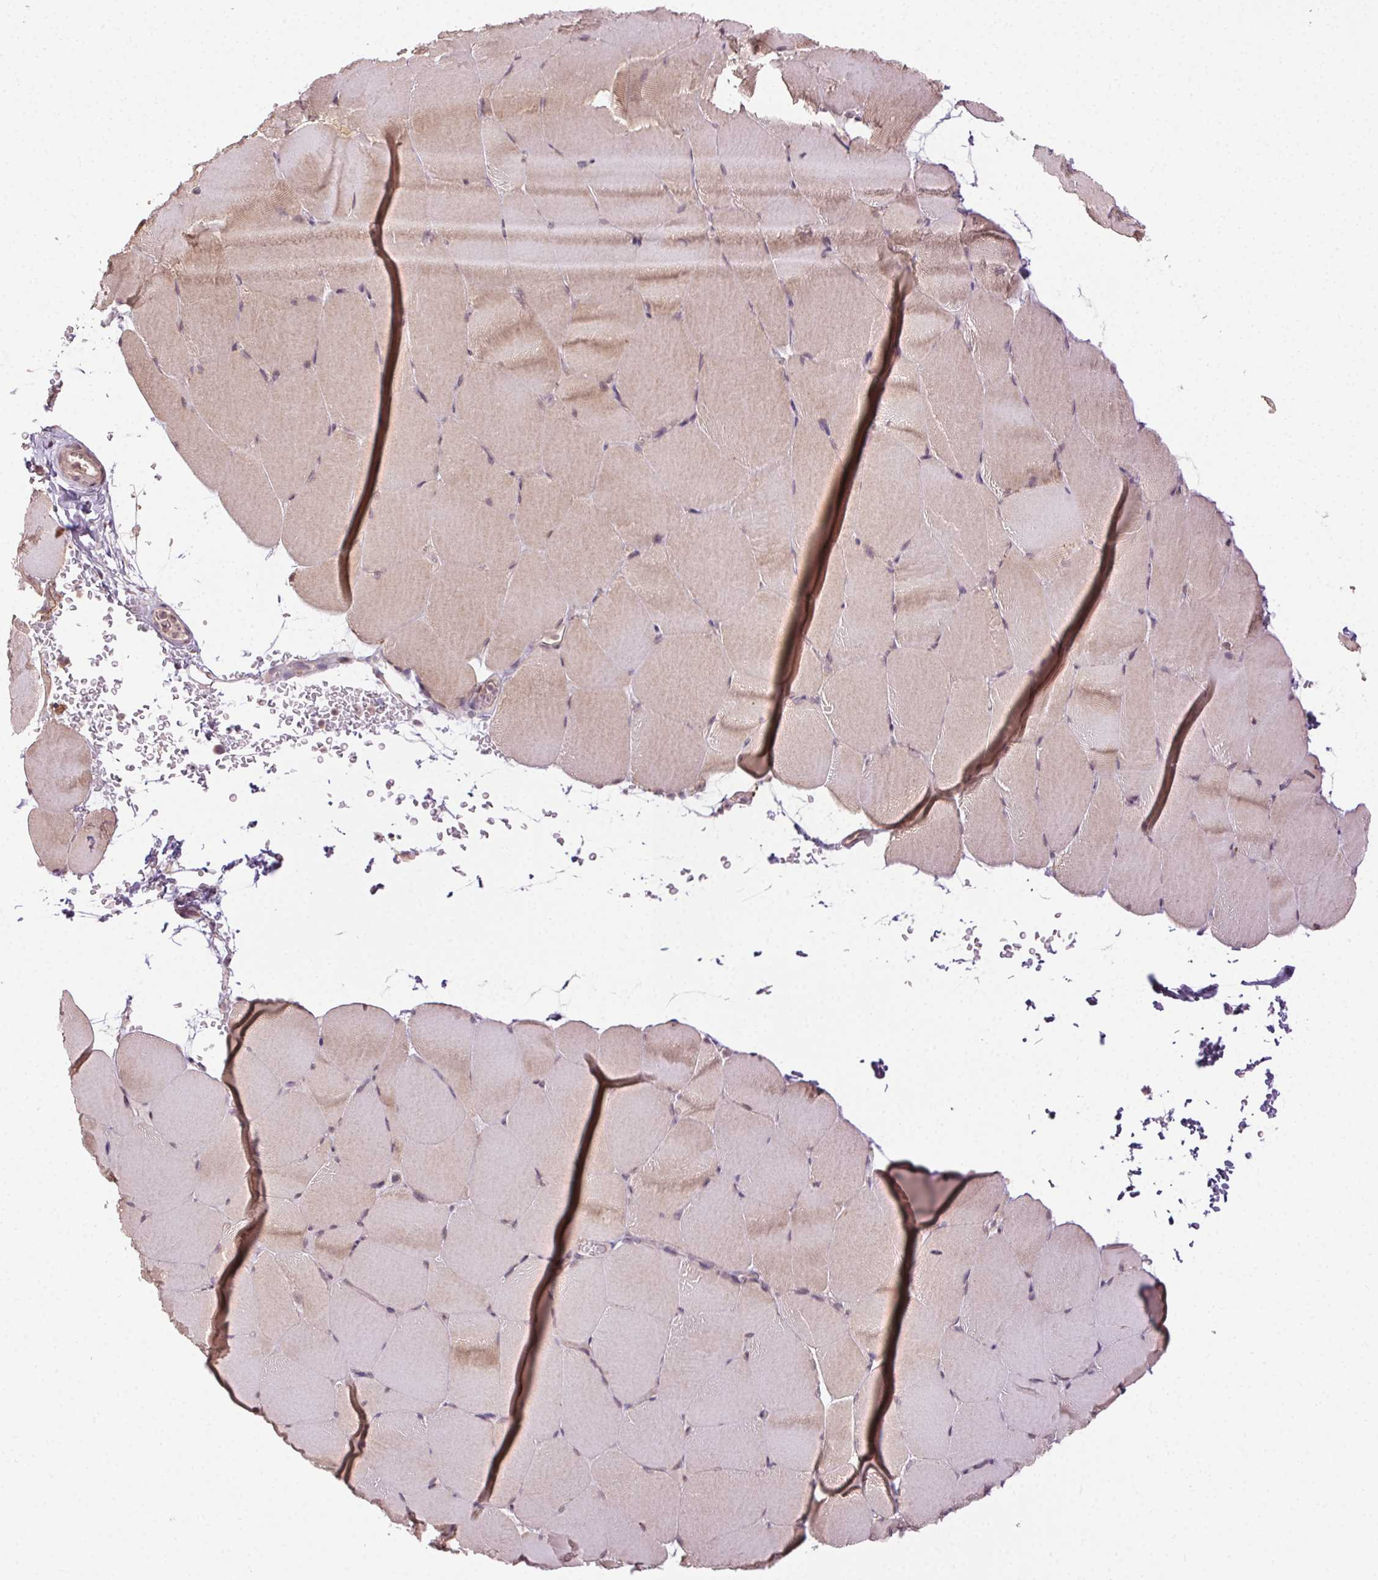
{"staining": {"intensity": "weak", "quantity": ">75%", "location": "cytoplasmic/membranous"}, "tissue": "skeletal muscle", "cell_type": "Myocytes", "image_type": "normal", "snomed": [{"axis": "morphology", "description": "Normal tissue, NOS"}, {"axis": "topography", "description": "Skeletal muscle"}], "caption": "A histopathology image showing weak cytoplasmic/membranous positivity in about >75% of myocytes in benign skeletal muscle, as visualized by brown immunohistochemical staining.", "gene": "ATP1B3", "patient": {"sex": "female", "age": 37}}